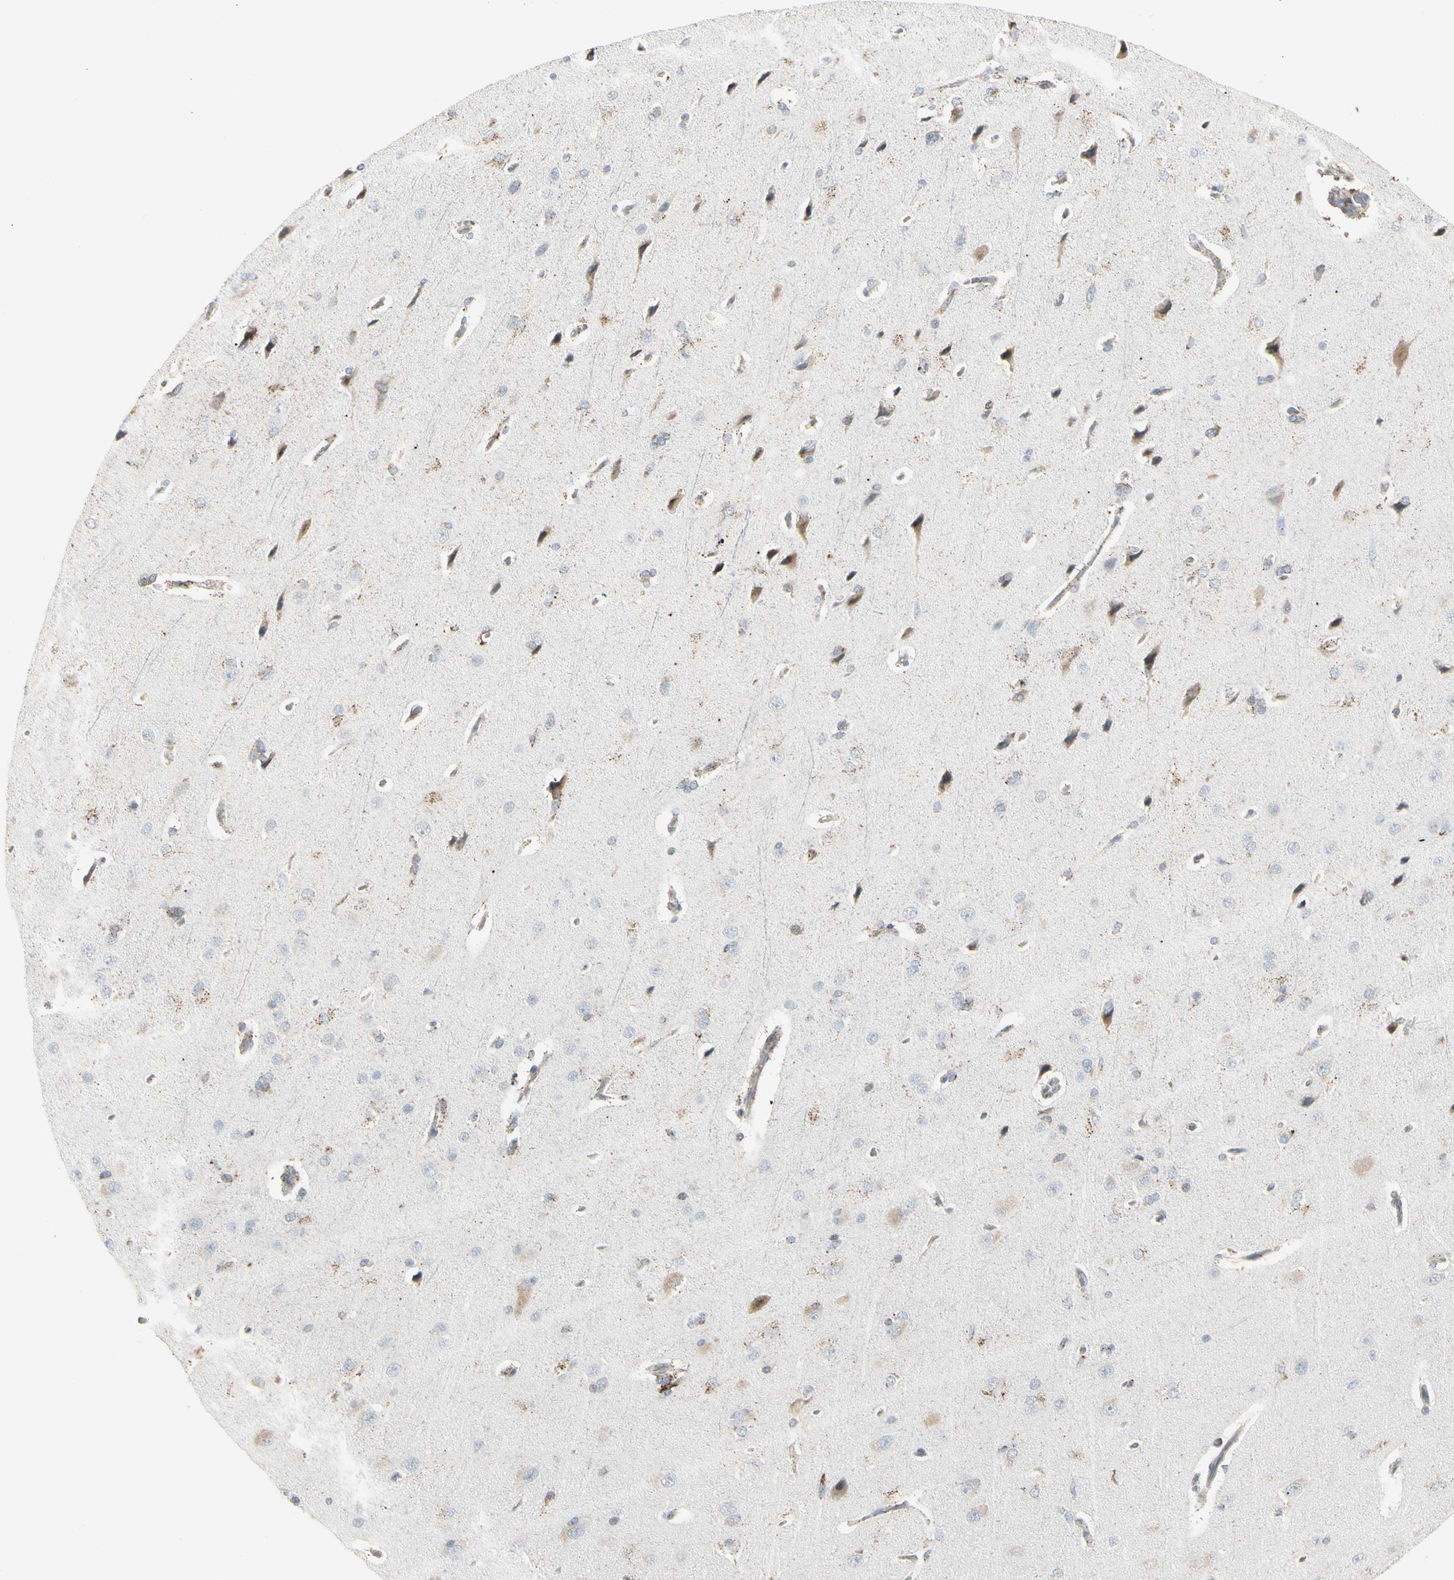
{"staining": {"intensity": "weak", "quantity": ">75%", "location": "cytoplasmic/membranous"}, "tissue": "cerebral cortex", "cell_type": "Endothelial cells", "image_type": "normal", "snomed": [{"axis": "morphology", "description": "Normal tissue, NOS"}, {"axis": "topography", "description": "Cerebral cortex"}], "caption": "Protein positivity by immunohistochemistry (IHC) shows weak cytoplasmic/membranous expression in about >75% of endothelial cells in unremarkable cerebral cortex.", "gene": "TMEM176A", "patient": {"sex": "male", "age": 62}}